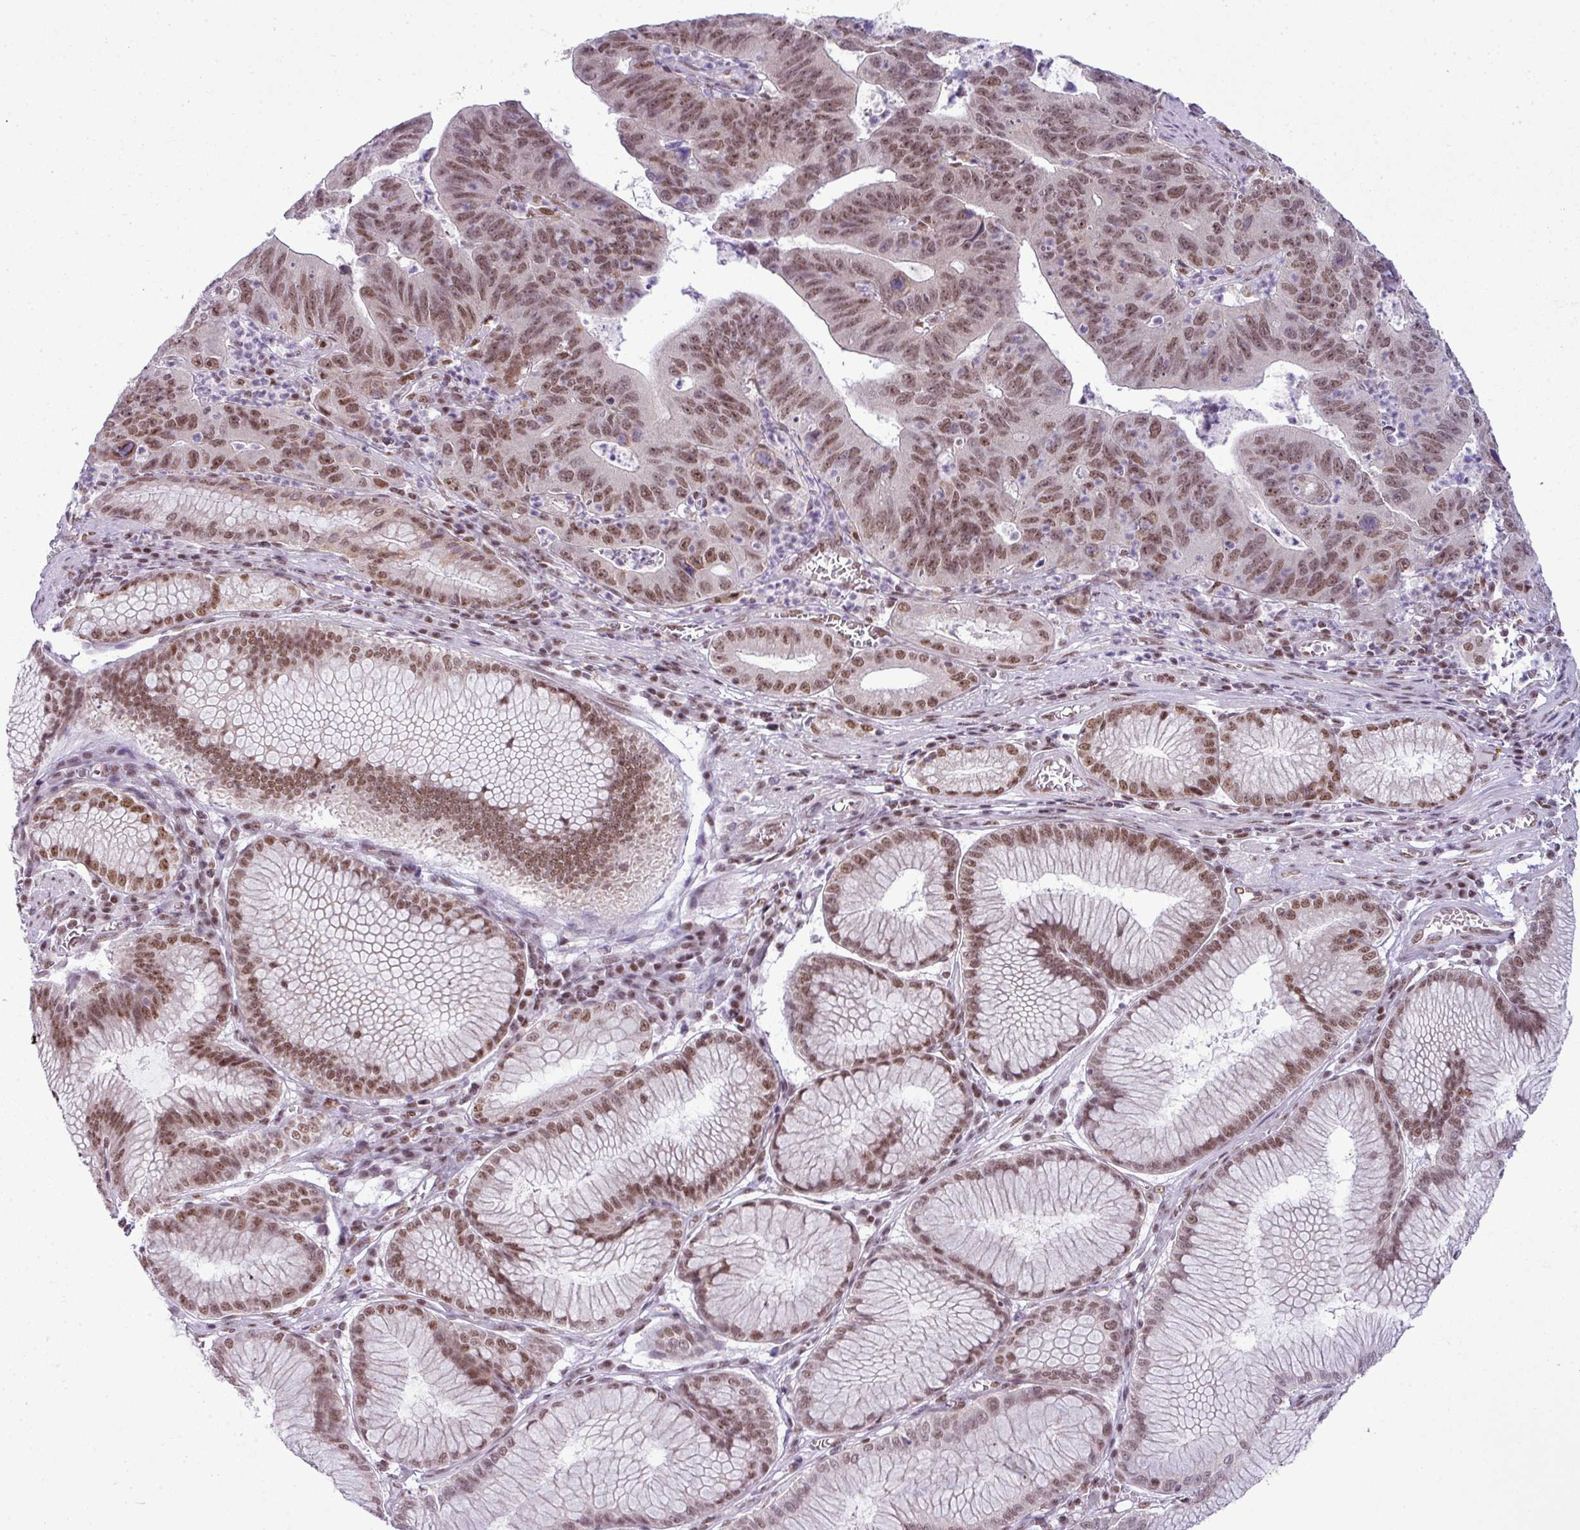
{"staining": {"intensity": "moderate", "quantity": ">75%", "location": "nuclear"}, "tissue": "stomach cancer", "cell_type": "Tumor cells", "image_type": "cancer", "snomed": [{"axis": "morphology", "description": "Adenocarcinoma, NOS"}, {"axis": "topography", "description": "Stomach"}], "caption": "This image shows IHC staining of human adenocarcinoma (stomach), with medium moderate nuclear staining in approximately >75% of tumor cells.", "gene": "ARL6IP4", "patient": {"sex": "male", "age": 59}}